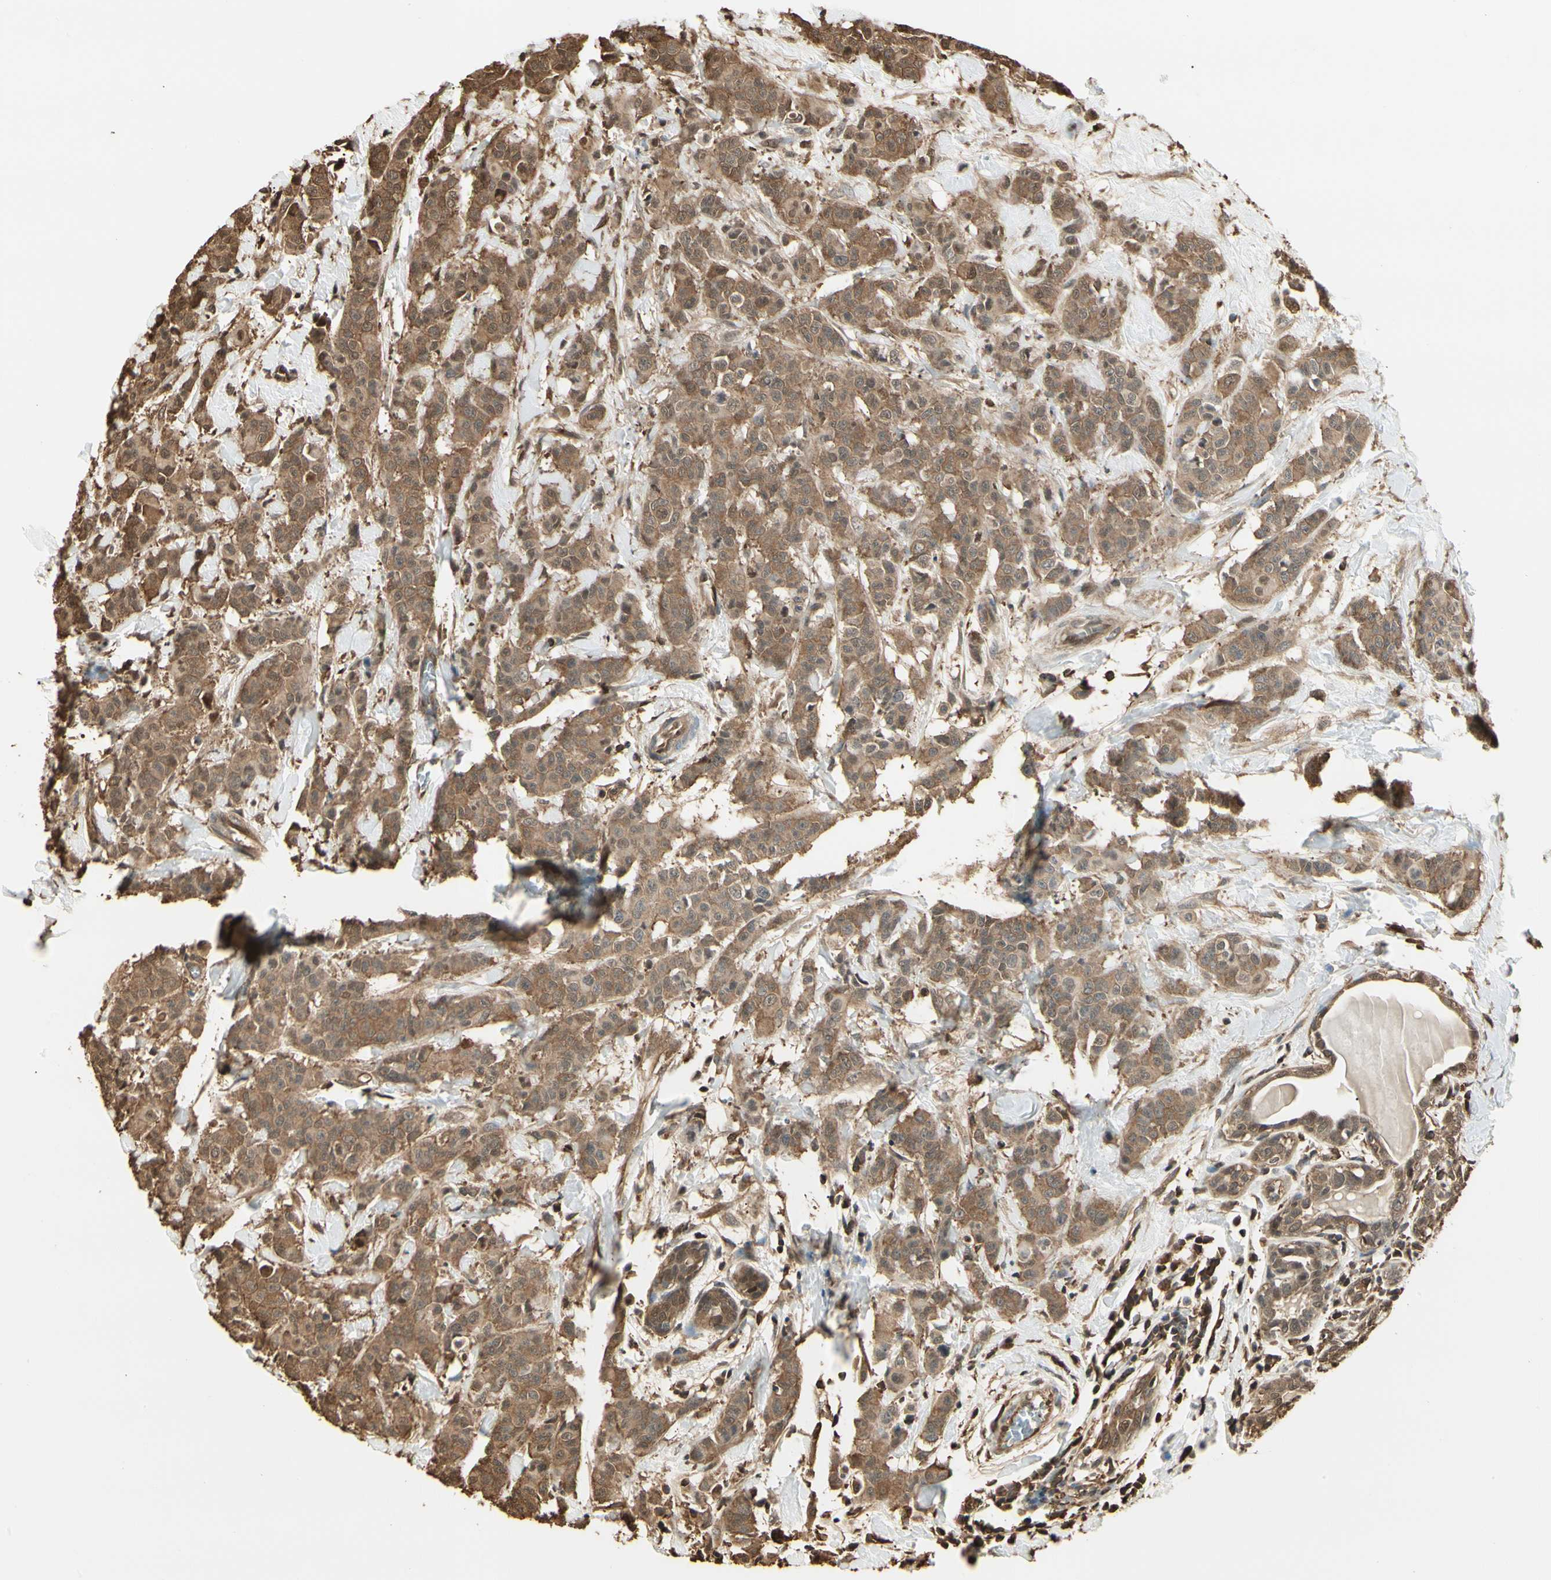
{"staining": {"intensity": "moderate", "quantity": ">75%", "location": "cytoplasmic/membranous"}, "tissue": "breast cancer", "cell_type": "Tumor cells", "image_type": "cancer", "snomed": [{"axis": "morphology", "description": "Normal tissue, NOS"}, {"axis": "morphology", "description": "Duct carcinoma"}, {"axis": "topography", "description": "Breast"}], "caption": "Immunohistochemical staining of human breast cancer shows medium levels of moderate cytoplasmic/membranous protein staining in about >75% of tumor cells.", "gene": "YWHAE", "patient": {"sex": "female", "age": 40}}